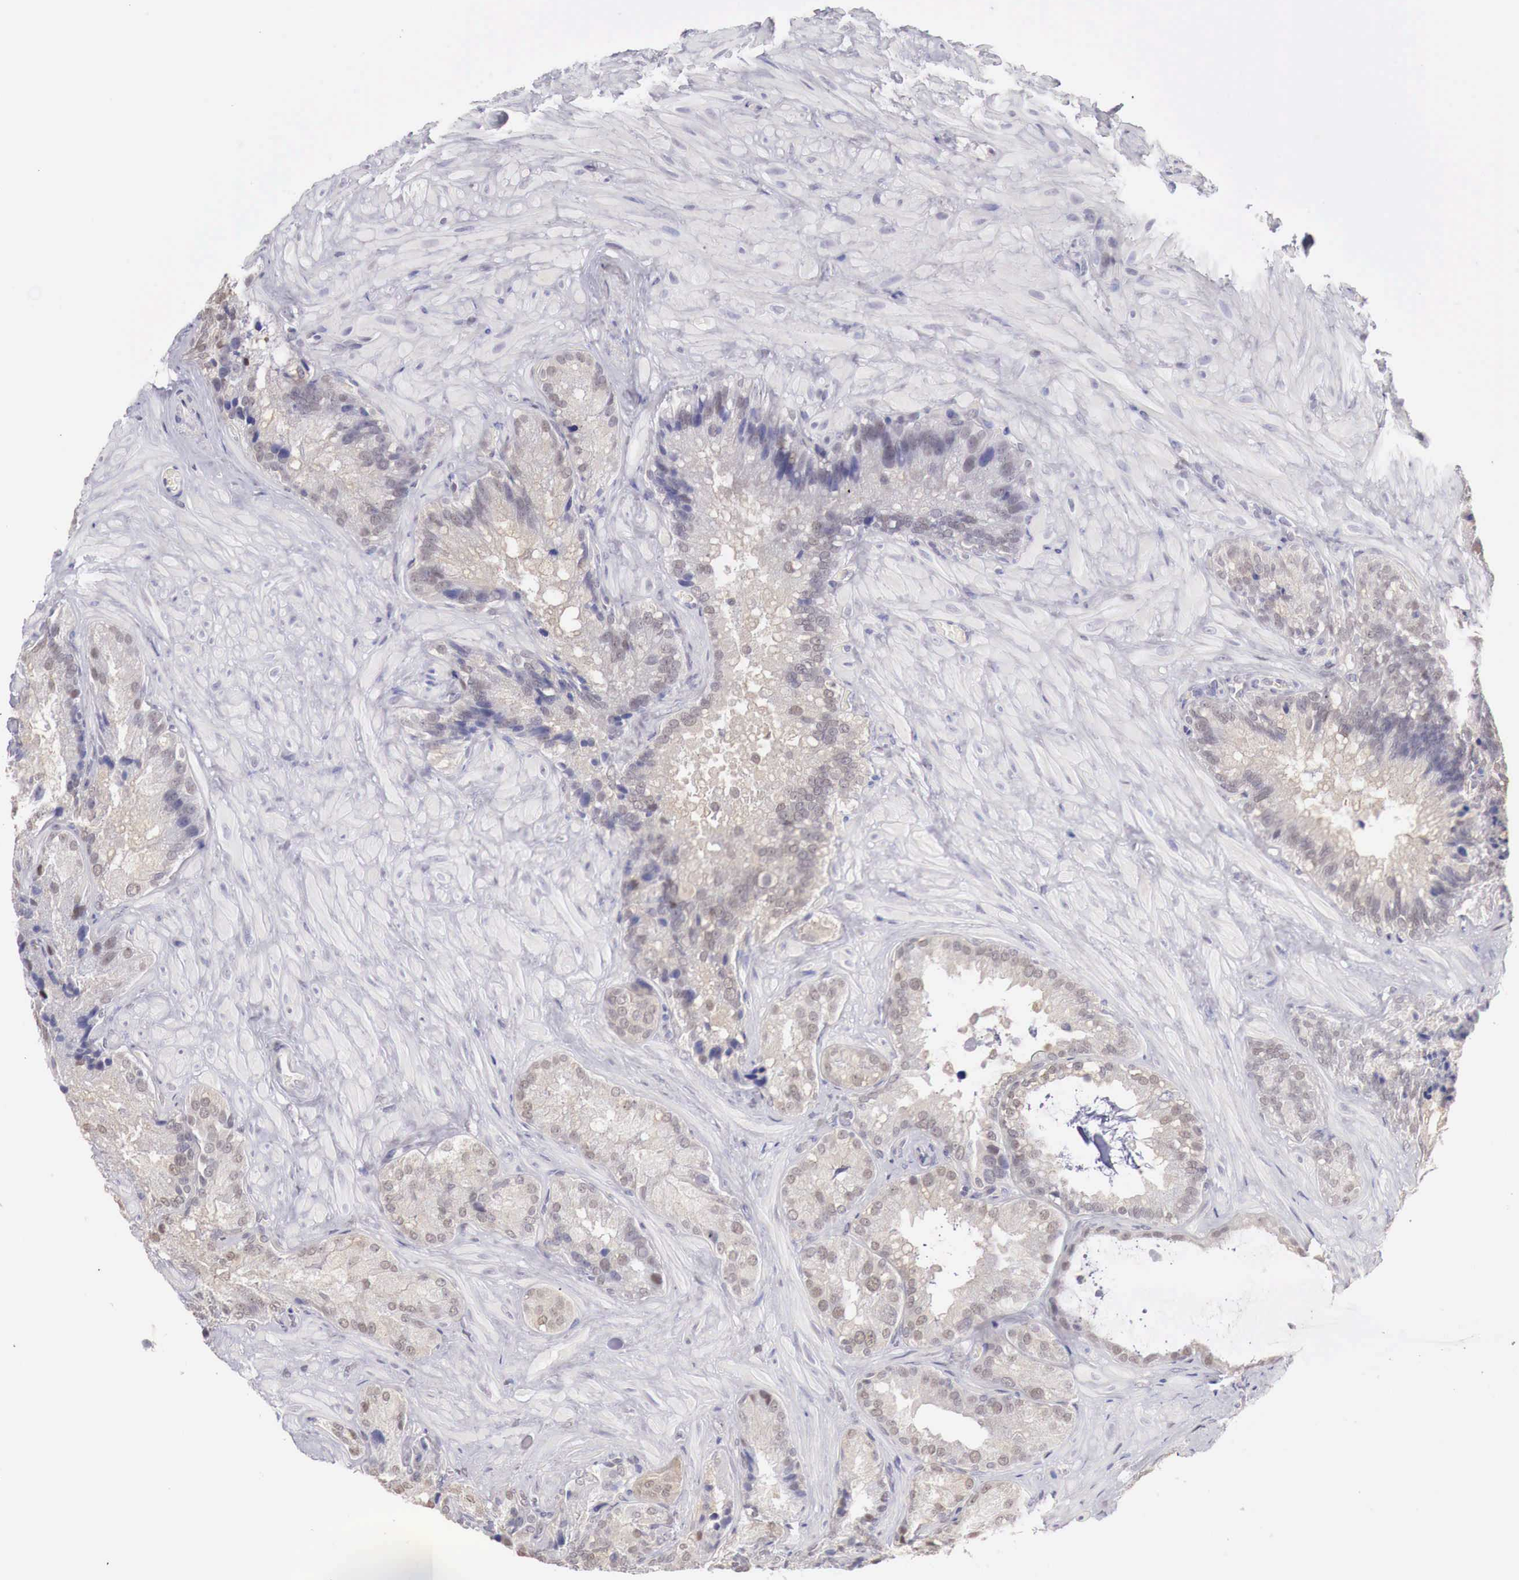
{"staining": {"intensity": "weak", "quantity": "25%-75%", "location": "nuclear"}, "tissue": "seminal vesicle", "cell_type": "Glandular cells", "image_type": "normal", "snomed": [{"axis": "morphology", "description": "Normal tissue, NOS"}, {"axis": "topography", "description": "Seminal veicle"}], "caption": "A low amount of weak nuclear positivity is seen in about 25%-75% of glandular cells in benign seminal vesicle. The staining was performed using DAB, with brown indicating positive protein expression. Nuclei are stained blue with hematoxylin.", "gene": "UBA1", "patient": {"sex": "male", "age": 69}}